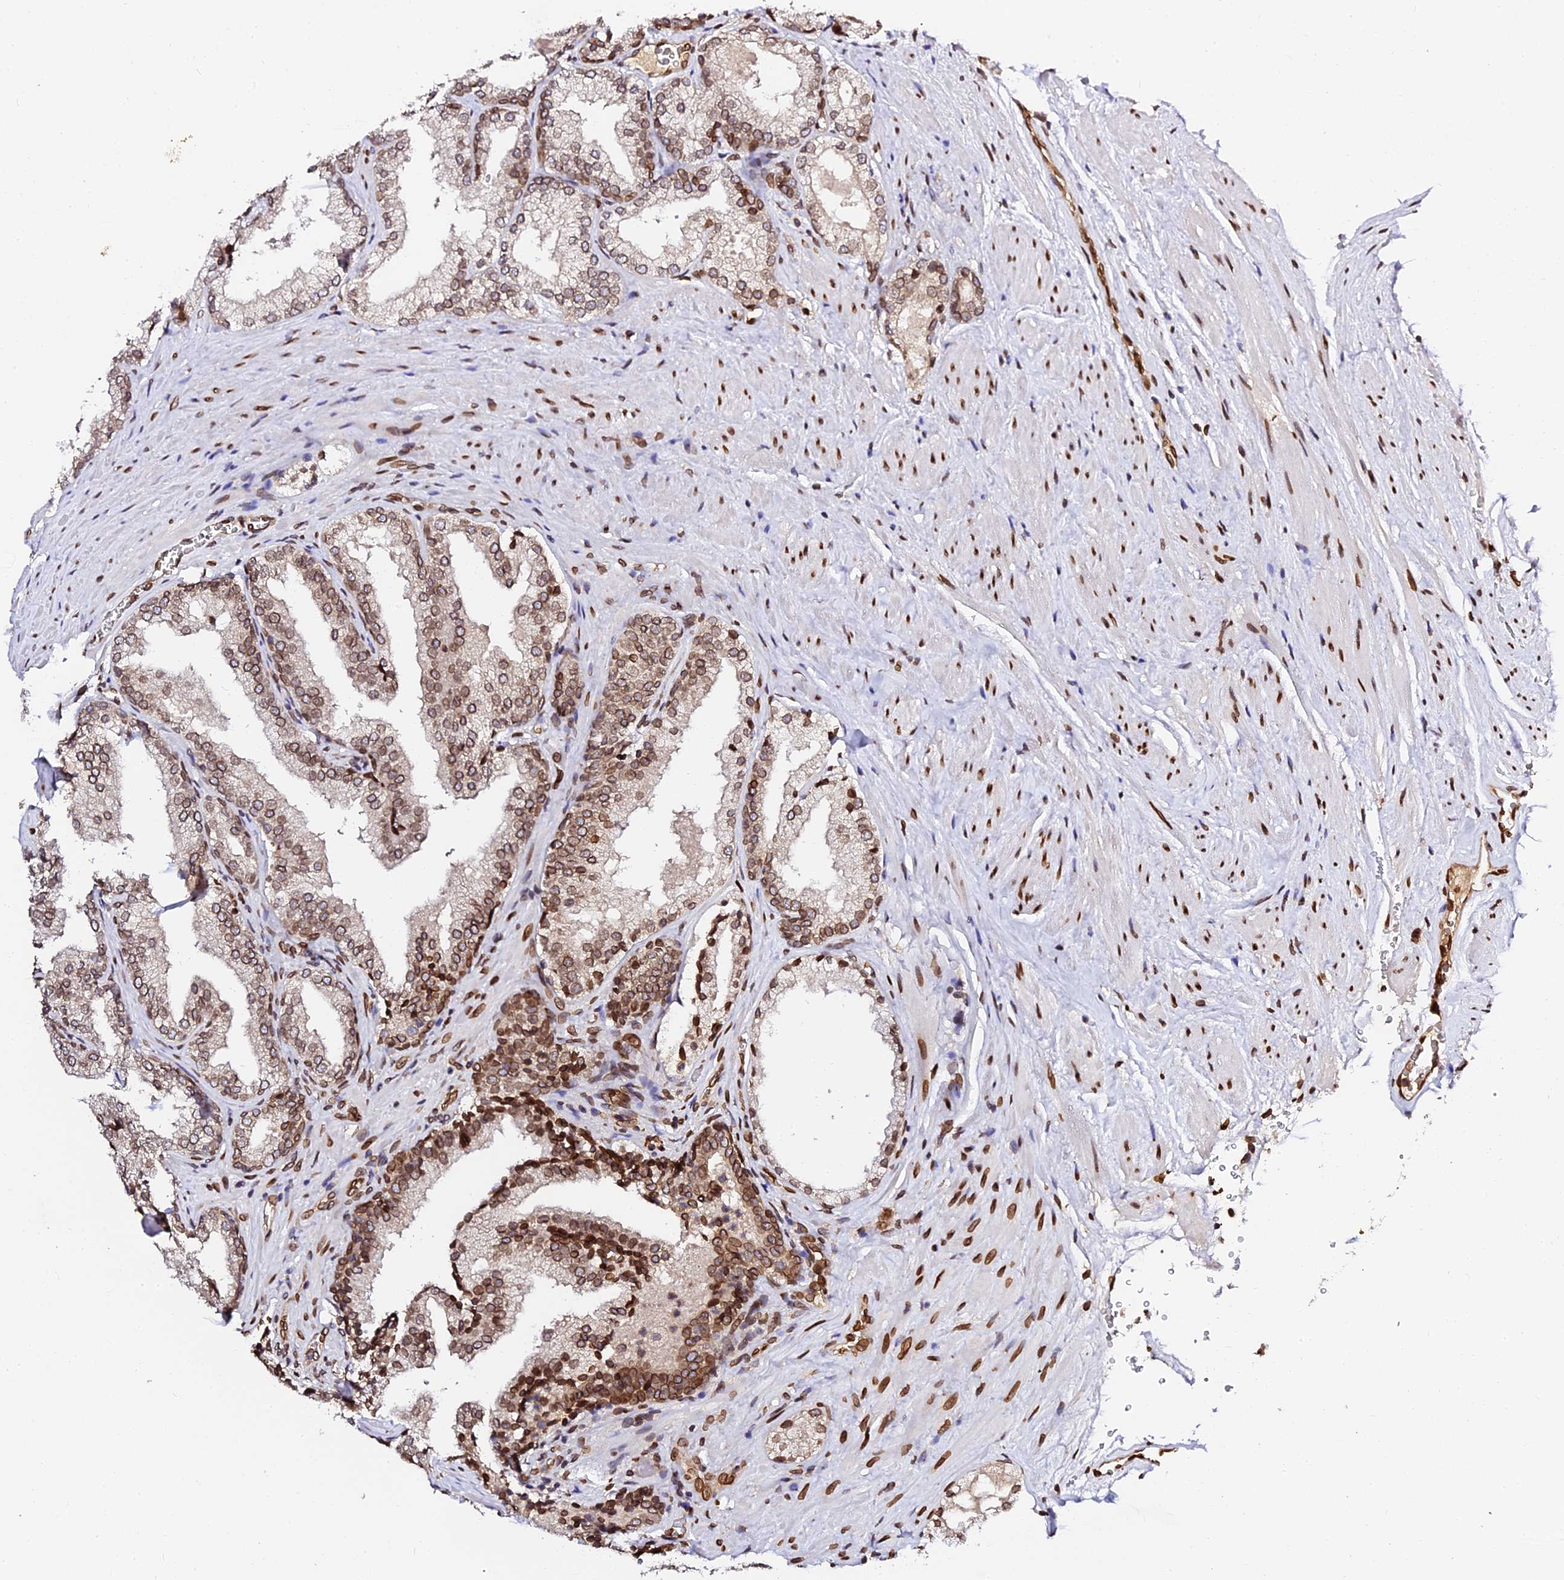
{"staining": {"intensity": "moderate", "quantity": ">75%", "location": "cytoplasmic/membranous,nuclear"}, "tissue": "prostate", "cell_type": "Glandular cells", "image_type": "normal", "snomed": [{"axis": "morphology", "description": "Normal tissue, NOS"}, {"axis": "topography", "description": "Prostate"}], "caption": "Unremarkable prostate was stained to show a protein in brown. There is medium levels of moderate cytoplasmic/membranous,nuclear staining in approximately >75% of glandular cells.", "gene": "ANAPC5", "patient": {"sex": "male", "age": 76}}